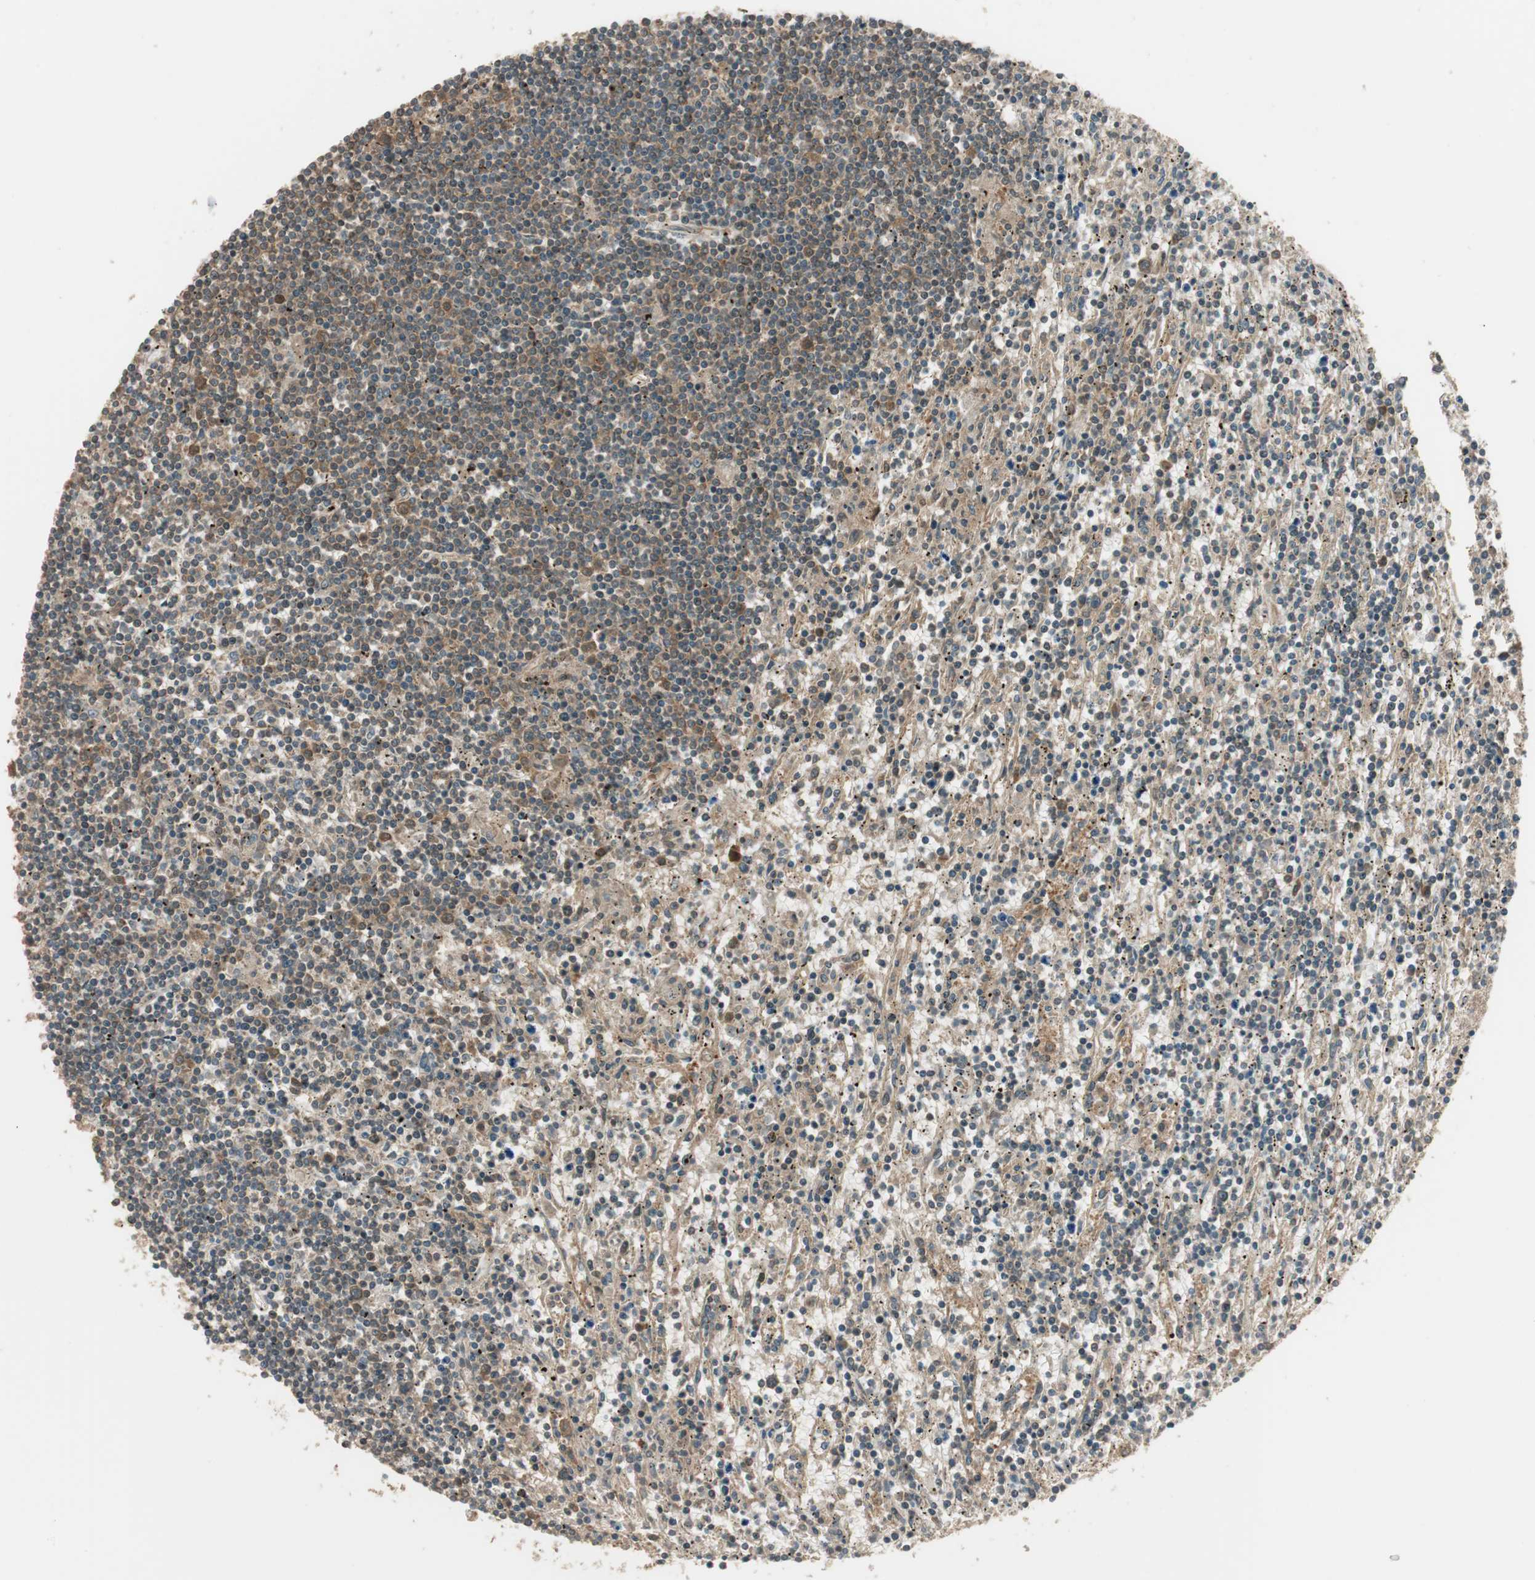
{"staining": {"intensity": "weak", "quantity": "<25%", "location": "cytoplasmic/membranous"}, "tissue": "lymphoma", "cell_type": "Tumor cells", "image_type": "cancer", "snomed": [{"axis": "morphology", "description": "Malignant lymphoma, non-Hodgkin's type, Low grade"}, {"axis": "topography", "description": "Spleen"}], "caption": "An immunohistochemistry micrograph of lymphoma is shown. There is no staining in tumor cells of lymphoma. Brightfield microscopy of immunohistochemistry (IHC) stained with DAB (3,3'-diaminobenzidine) (brown) and hematoxylin (blue), captured at high magnification.", "gene": "PFDN5", "patient": {"sex": "male", "age": 76}}